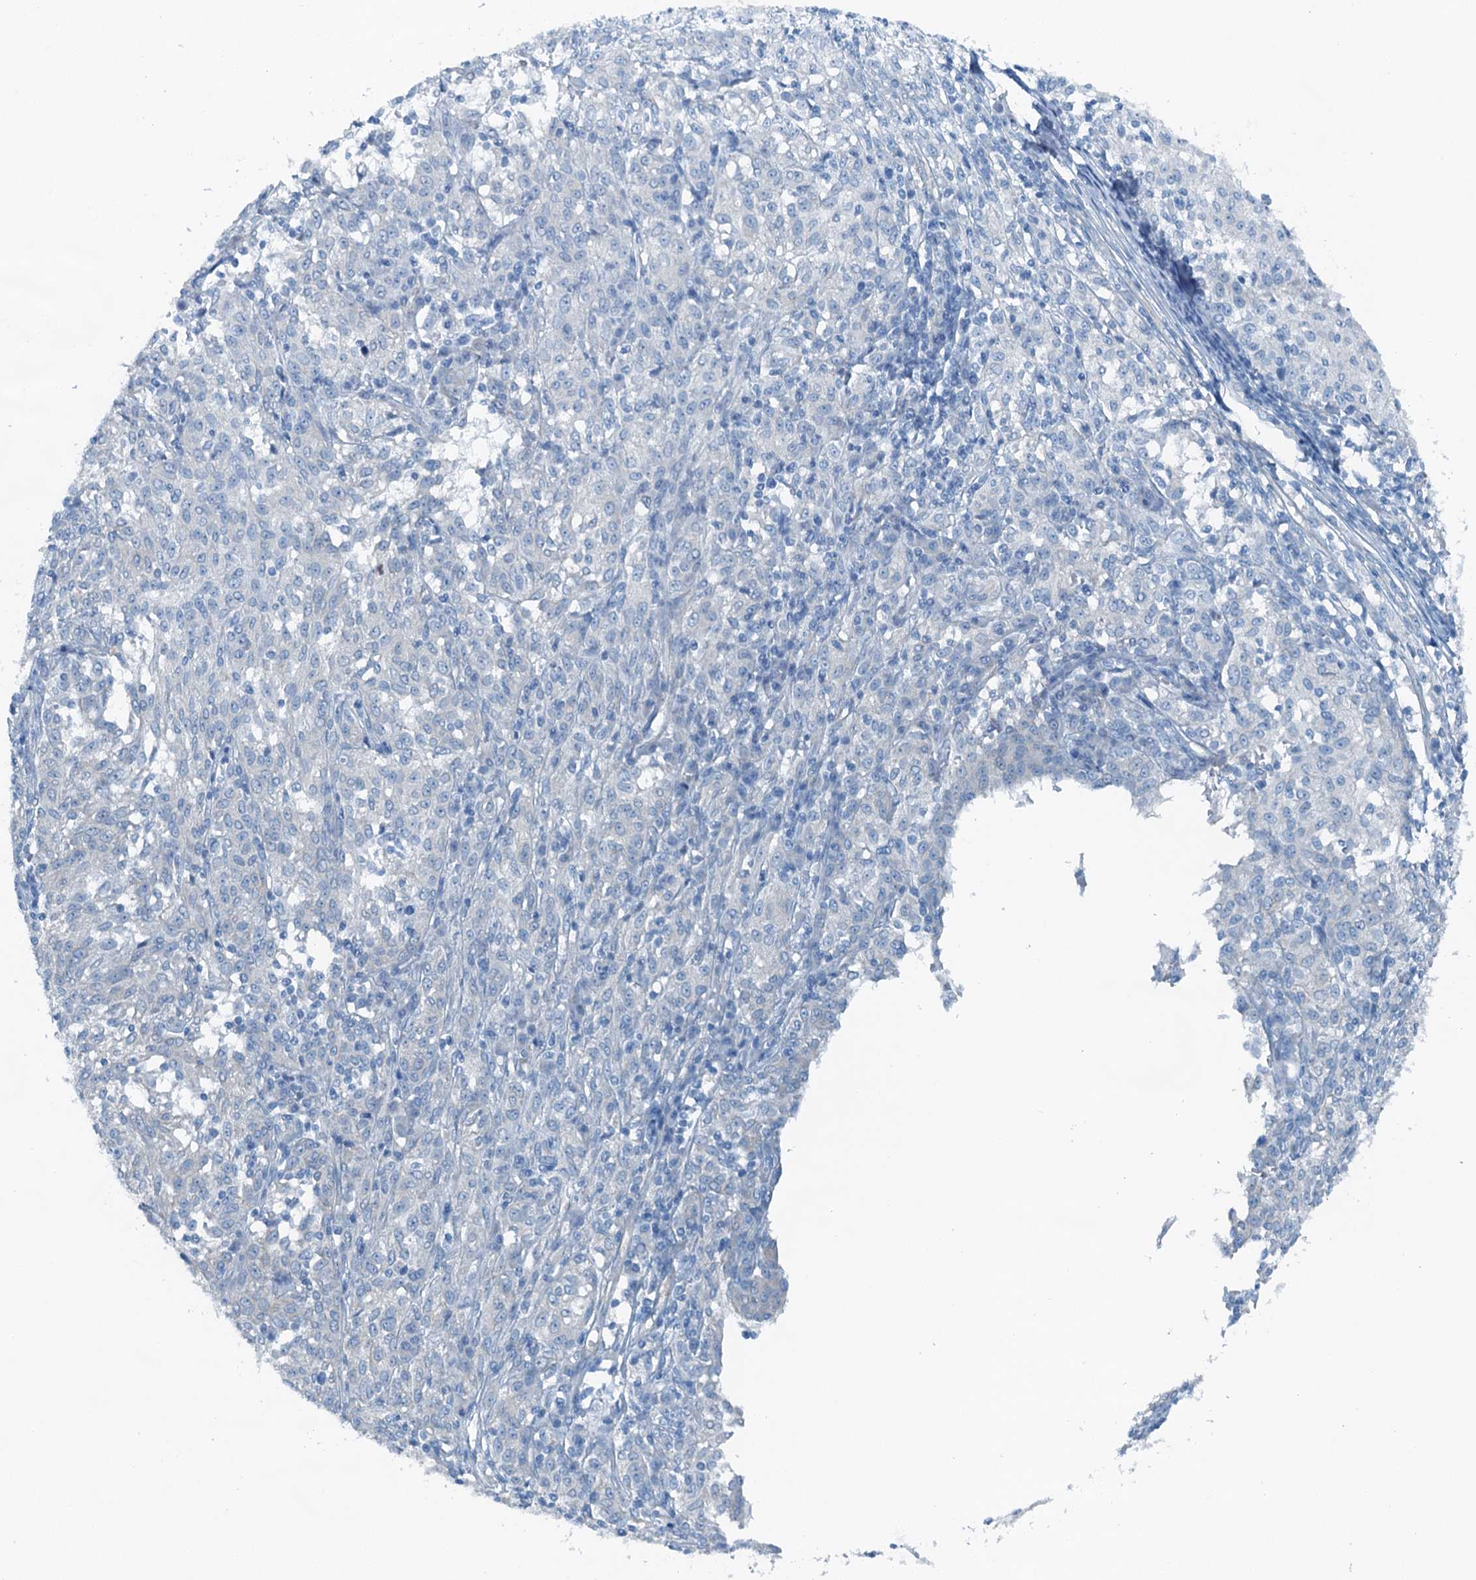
{"staining": {"intensity": "negative", "quantity": "none", "location": "none"}, "tissue": "melanoma", "cell_type": "Tumor cells", "image_type": "cancer", "snomed": [{"axis": "morphology", "description": "Malignant melanoma, NOS"}, {"axis": "topography", "description": "Skin"}], "caption": "Malignant melanoma stained for a protein using immunohistochemistry shows no expression tumor cells.", "gene": "TMOD2", "patient": {"sex": "female", "age": 72}}